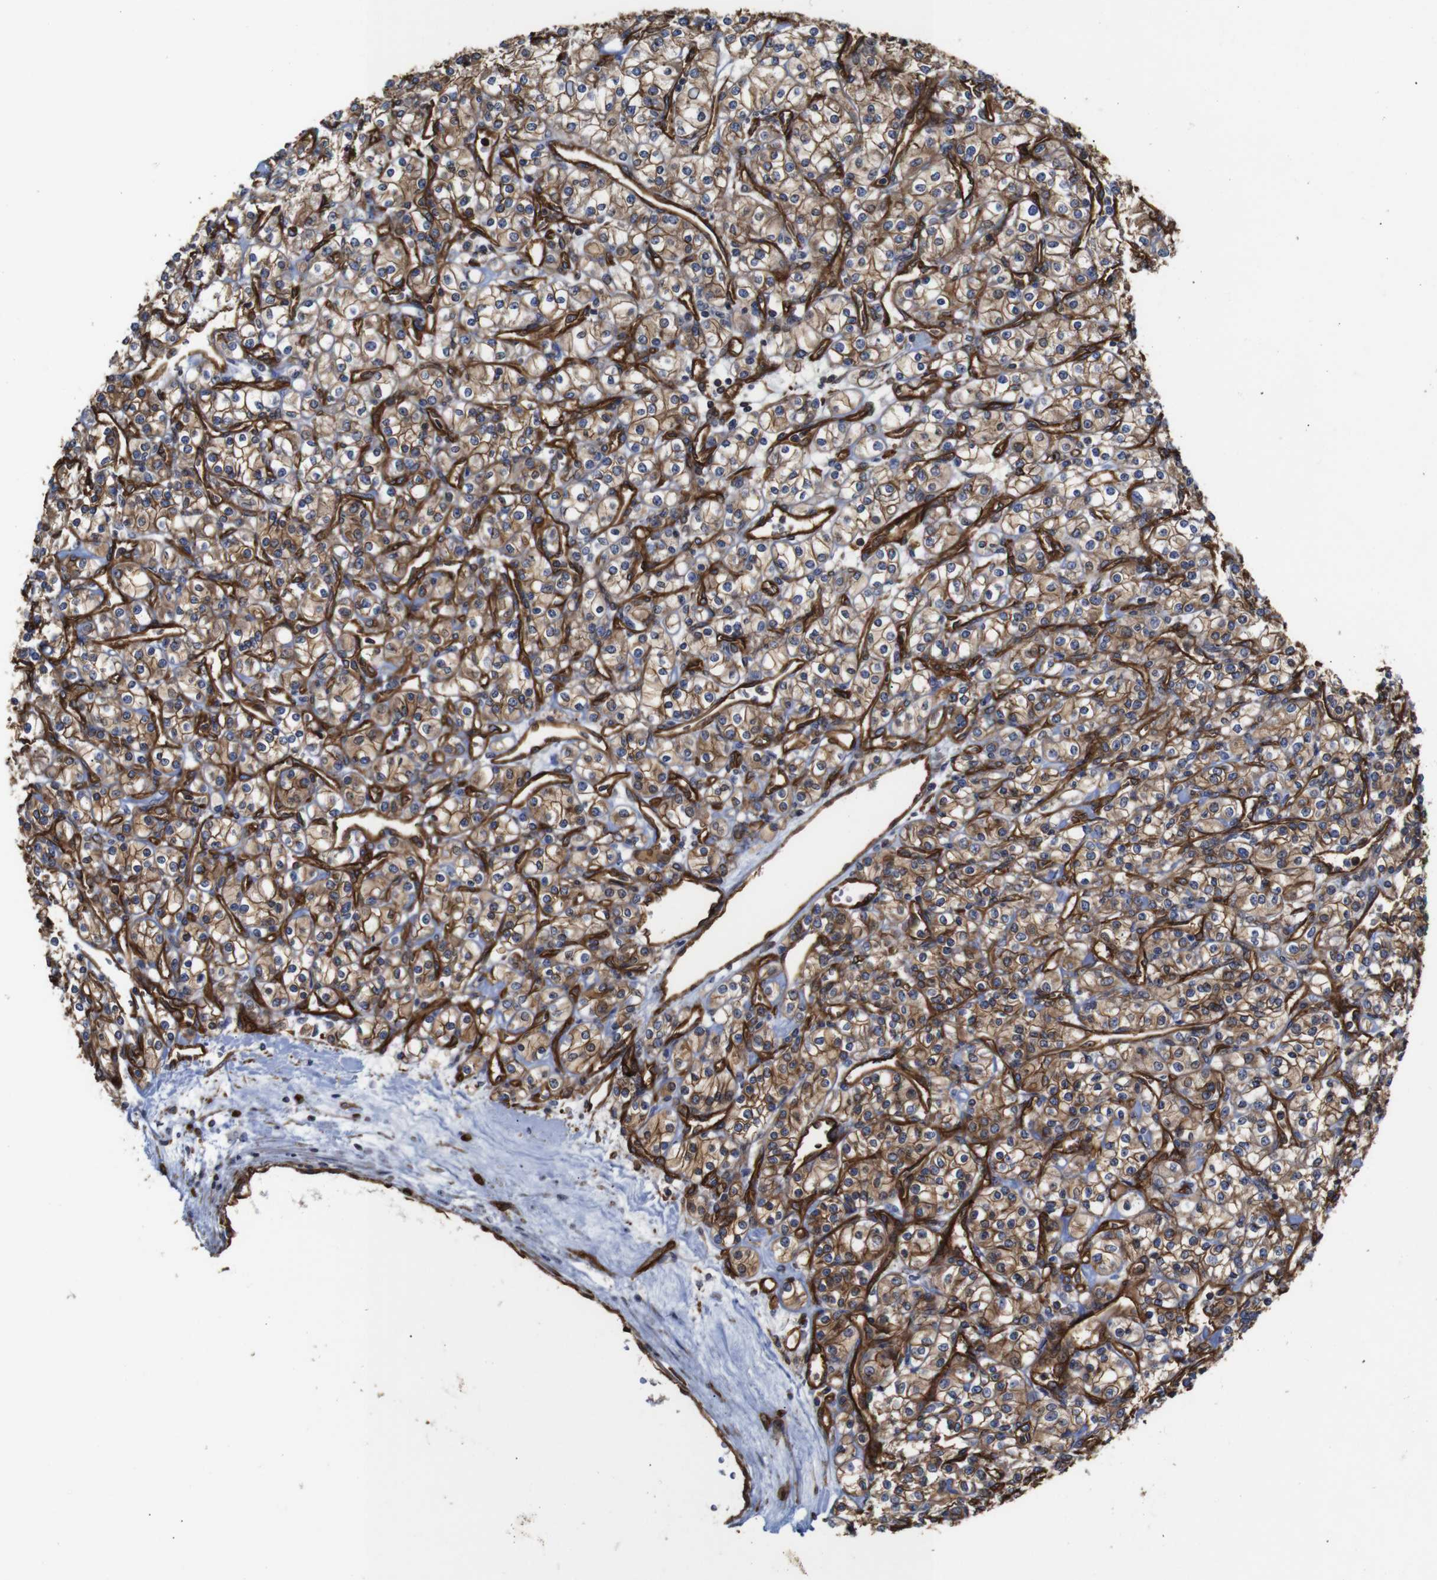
{"staining": {"intensity": "weak", "quantity": ">75%", "location": "cytoplasmic/membranous"}, "tissue": "renal cancer", "cell_type": "Tumor cells", "image_type": "cancer", "snomed": [{"axis": "morphology", "description": "Adenocarcinoma, NOS"}, {"axis": "topography", "description": "Kidney"}], "caption": "Immunohistochemical staining of renal cancer (adenocarcinoma) shows low levels of weak cytoplasmic/membranous staining in approximately >75% of tumor cells.", "gene": "SPTBN1", "patient": {"sex": "male", "age": 77}}